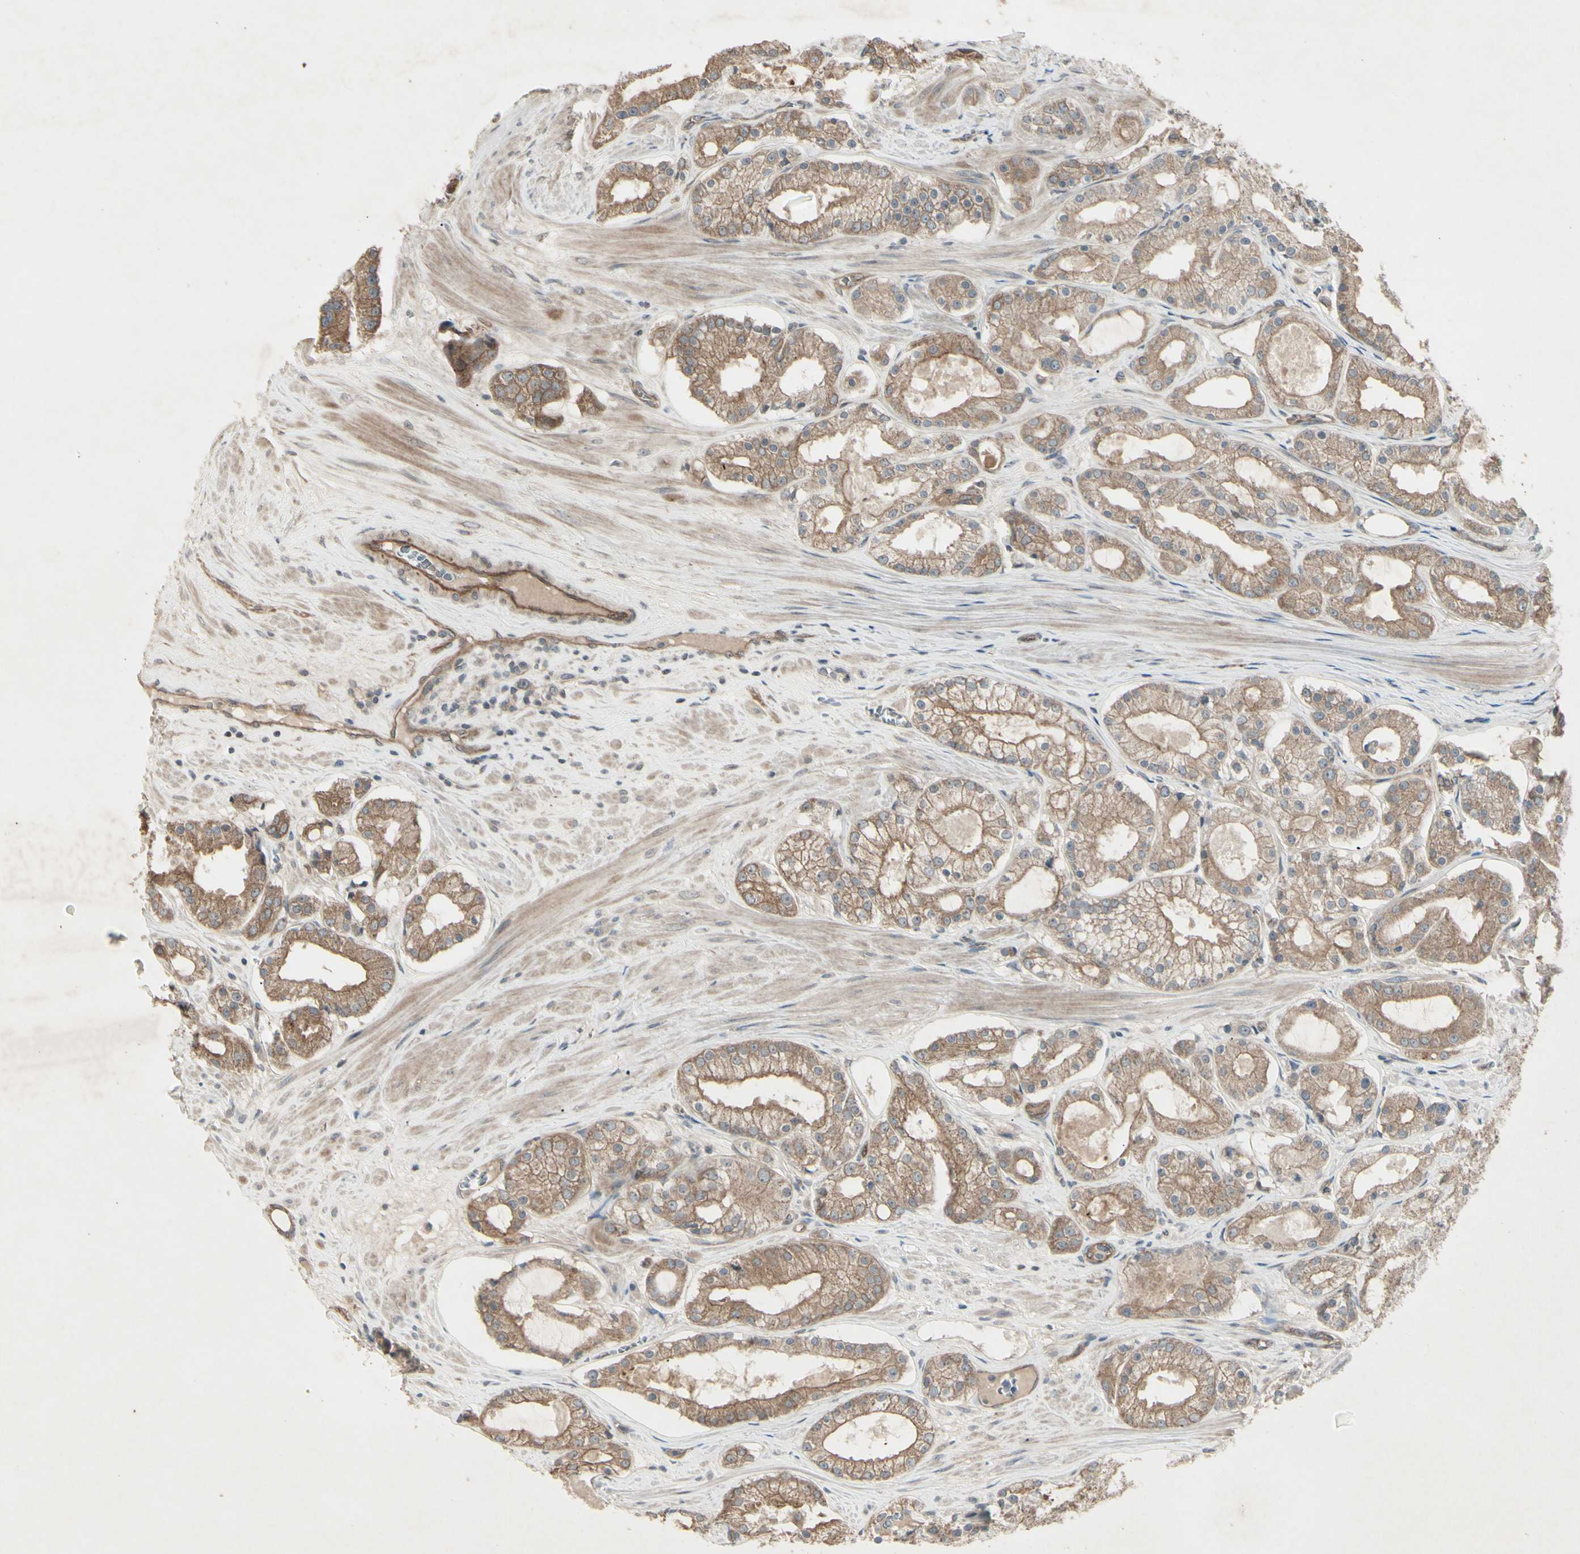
{"staining": {"intensity": "moderate", "quantity": ">75%", "location": "cytoplasmic/membranous"}, "tissue": "prostate cancer", "cell_type": "Tumor cells", "image_type": "cancer", "snomed": [{"axis": "morphology", "description": "Adenocarcinoma, High grade"}, {"axis": "topography", "description": "Prostate"}], "caption": "Immunohistochemistry staining of prostate high-grade adenocarcinoma, which displays medium levels of moderate cytoplasmic/membranous expression in about >75% of tumor cells indicating moderate cytoplasmic/membranous protein staining. The staining was performed using DAB (3,3'-diaminobenzidine) (brown) for protein detection and nuclei were counterstained in hematoxylin (blue).", "gene": "JAG1", "patient": {"sex": "male", "age": 66}}